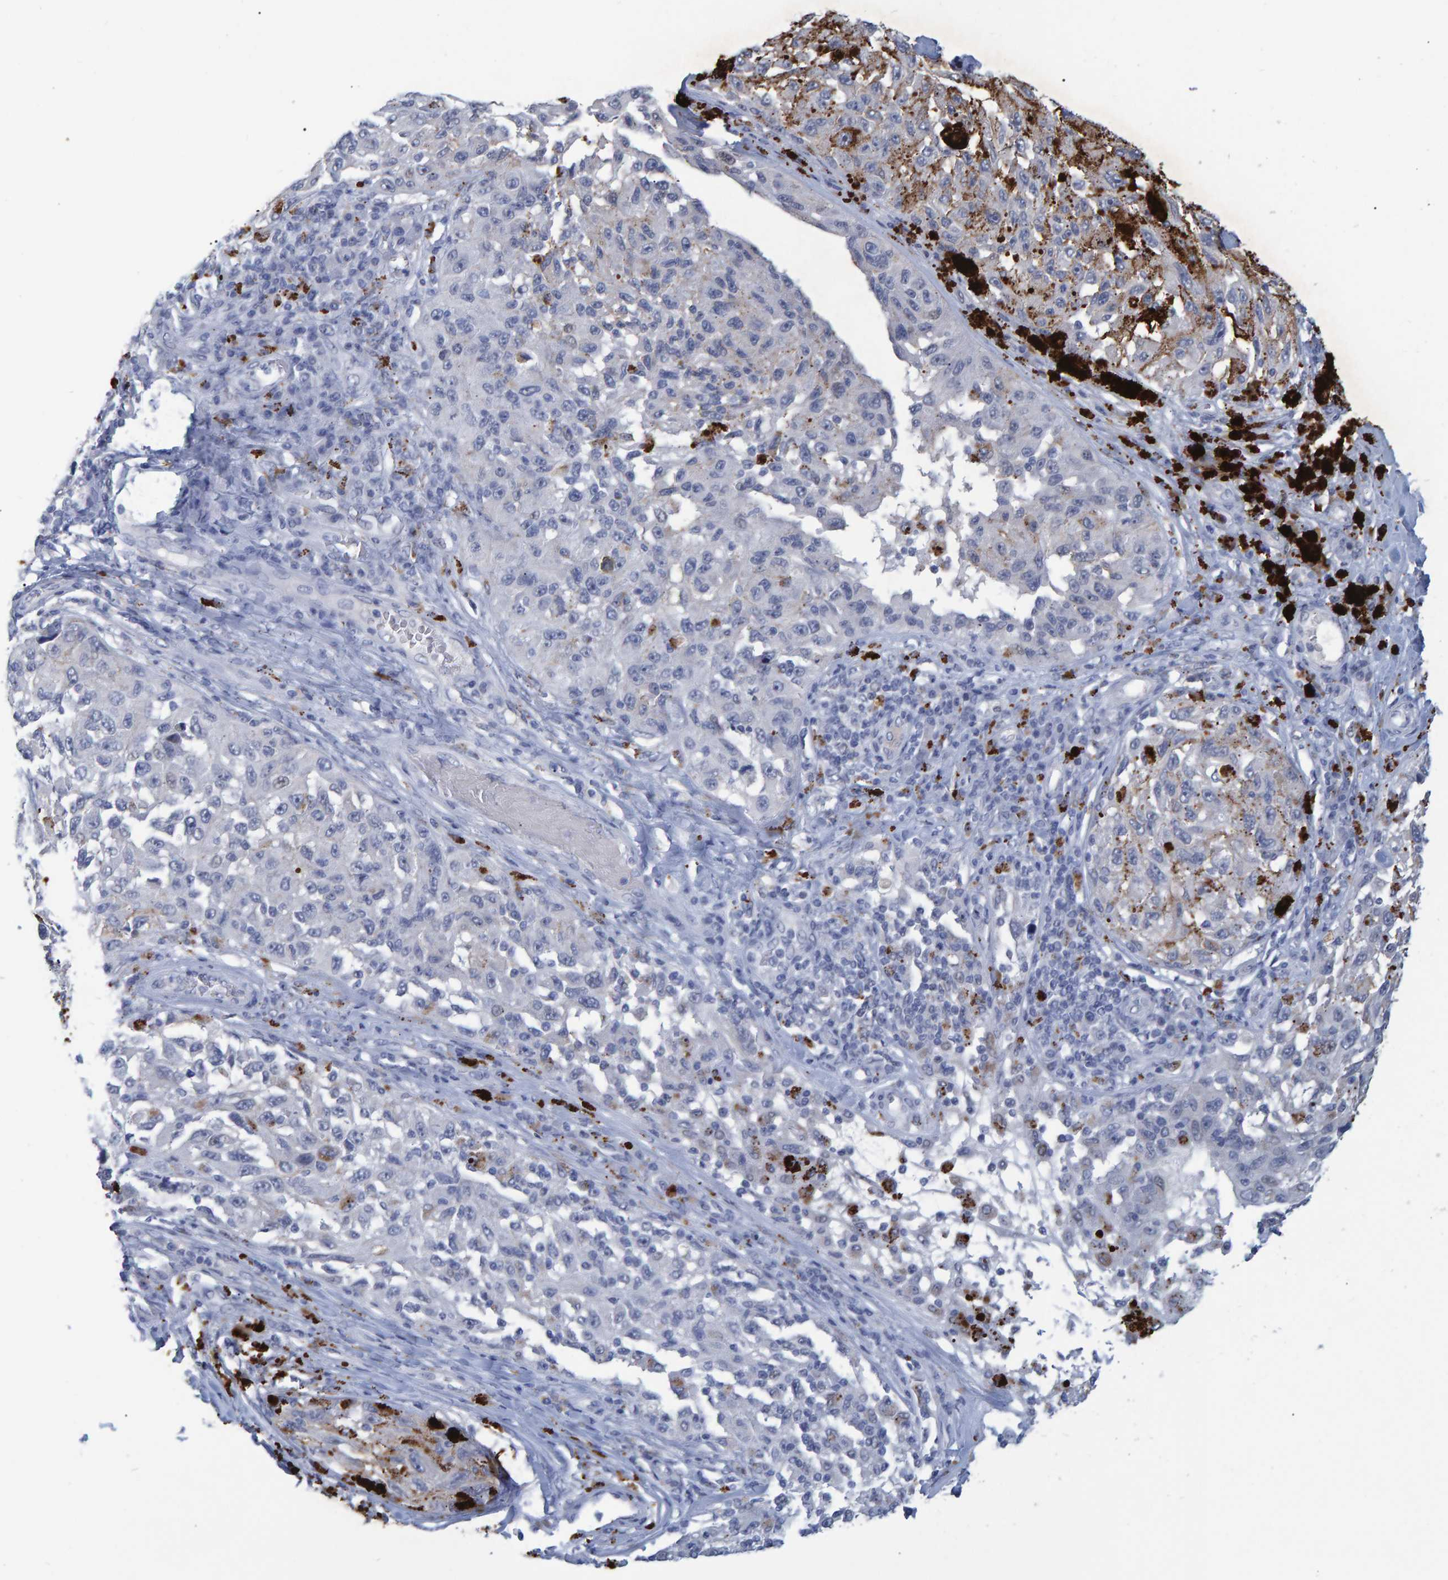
{"staining": {"intensity": "negative", "quantity": "none", "location": "none"}, "tissue": "melanoma", "cell_type": "Tumor cells", "image_type": "cancer", "snomed": [{"axis": "morphology", "description": "Malignant melanoma, NOS"}, {"axis": "topography", "description": "Skin"}], "caption": "This is an immunohistochemistry image of melanoma. There is no expression in tumor cells.", "gene": "PROCA1", "patient": {"sex": "female", "age": 73}}